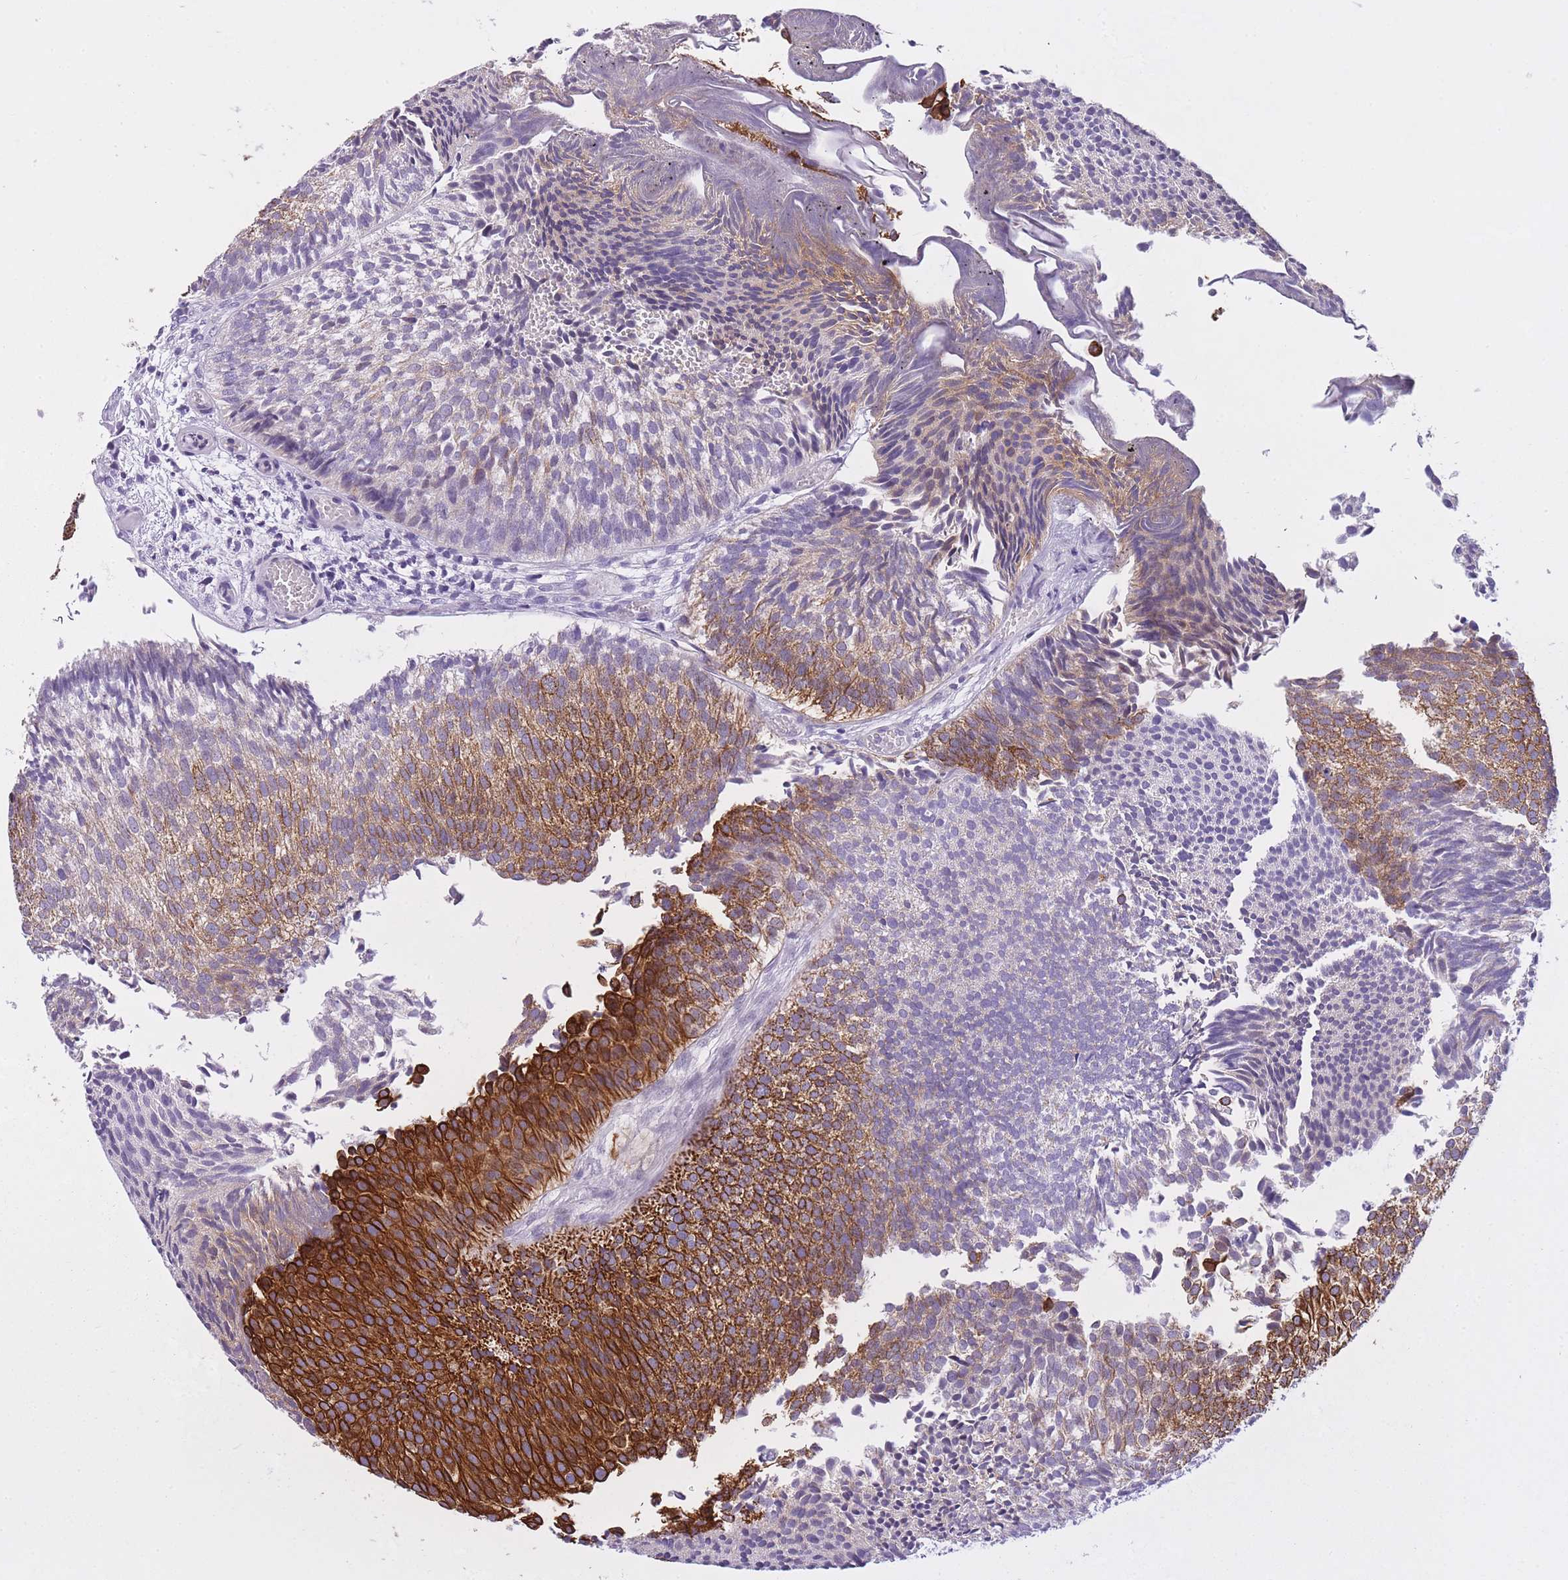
{"staining": {"intensity": "strong", "quantity": "25%-75%", "location": "cytoplasmic/membranous"}, "tissue": "urothelial cancer", "cell_type": "Tumor cells", "image_type": "cancer", "snomed": [{"axis": "morphology", "description": "Urothelial carcinoma, Low grade"}, {"axis": "topography", "description": "Urinary bladder"}], "caption": "About 25%-75% of tumor cells in urothelial cancer demonstrate strong cytoplasmic/membranous protein staining as visualized by brown immunohistochemical staining.", "gene": "RADX", "patient": {"sex": "male", "age": 84}}